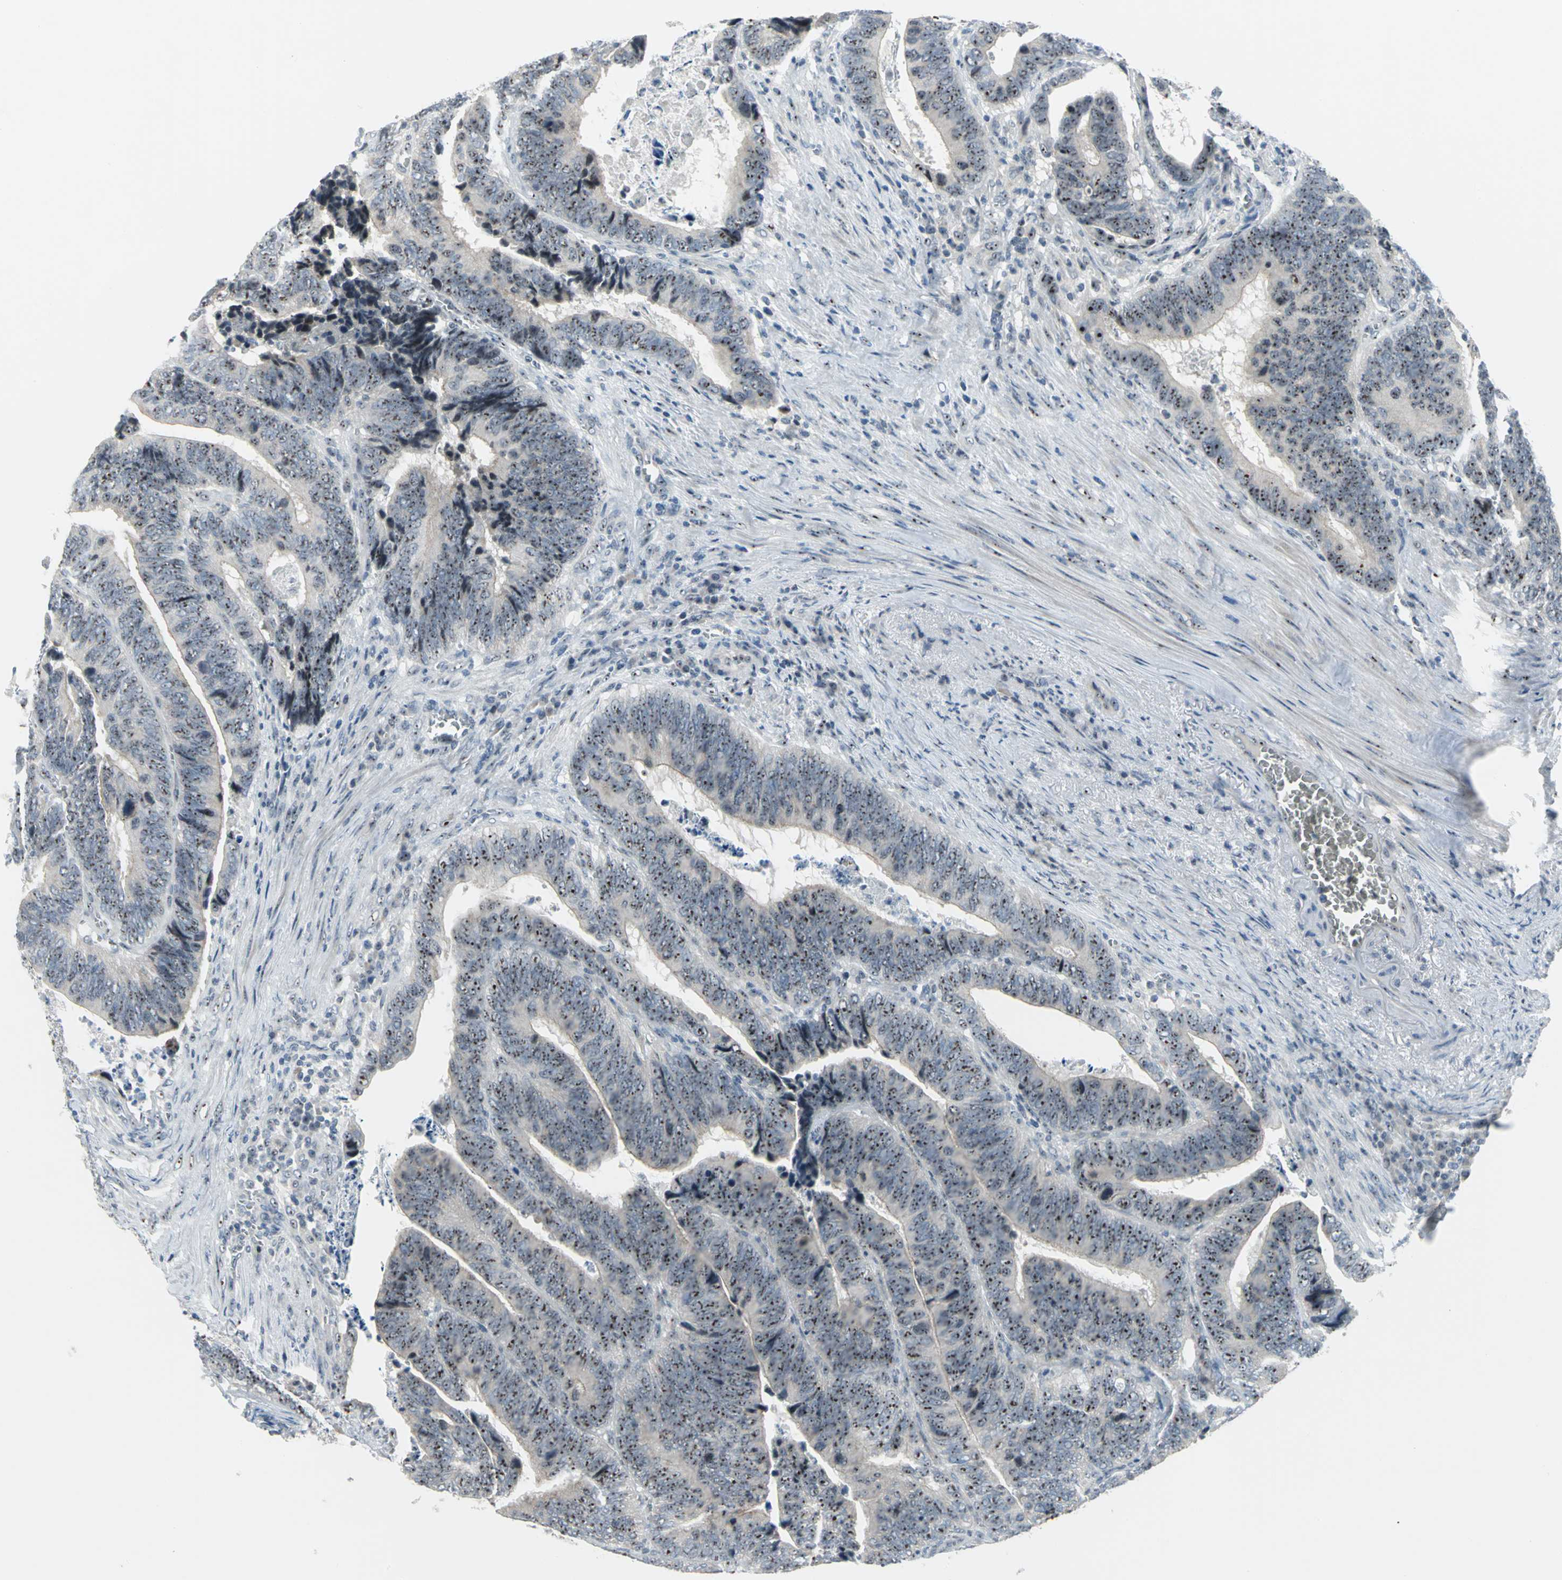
{"staining": {"intensity": "strong", "quantity": ">75%", "location": "nuclear"}, "tissue": "colorectal cancer", "cell_type": "Tumor cells", "image_type": "cancer", "snomed": [{"axis": "morphology", "description": "Adenocarcinoma, NOS"}, {"axis": "topography", "description": "Colon"}], "caption": "Immunohistochemical staining of colorectal adenocarcinoma reveals high levels of strong nuclear protein expression in approximately >75% of tumor cells.", "gene": "MYBBP1A", "patient": {"sex": "male", "age": 72}}